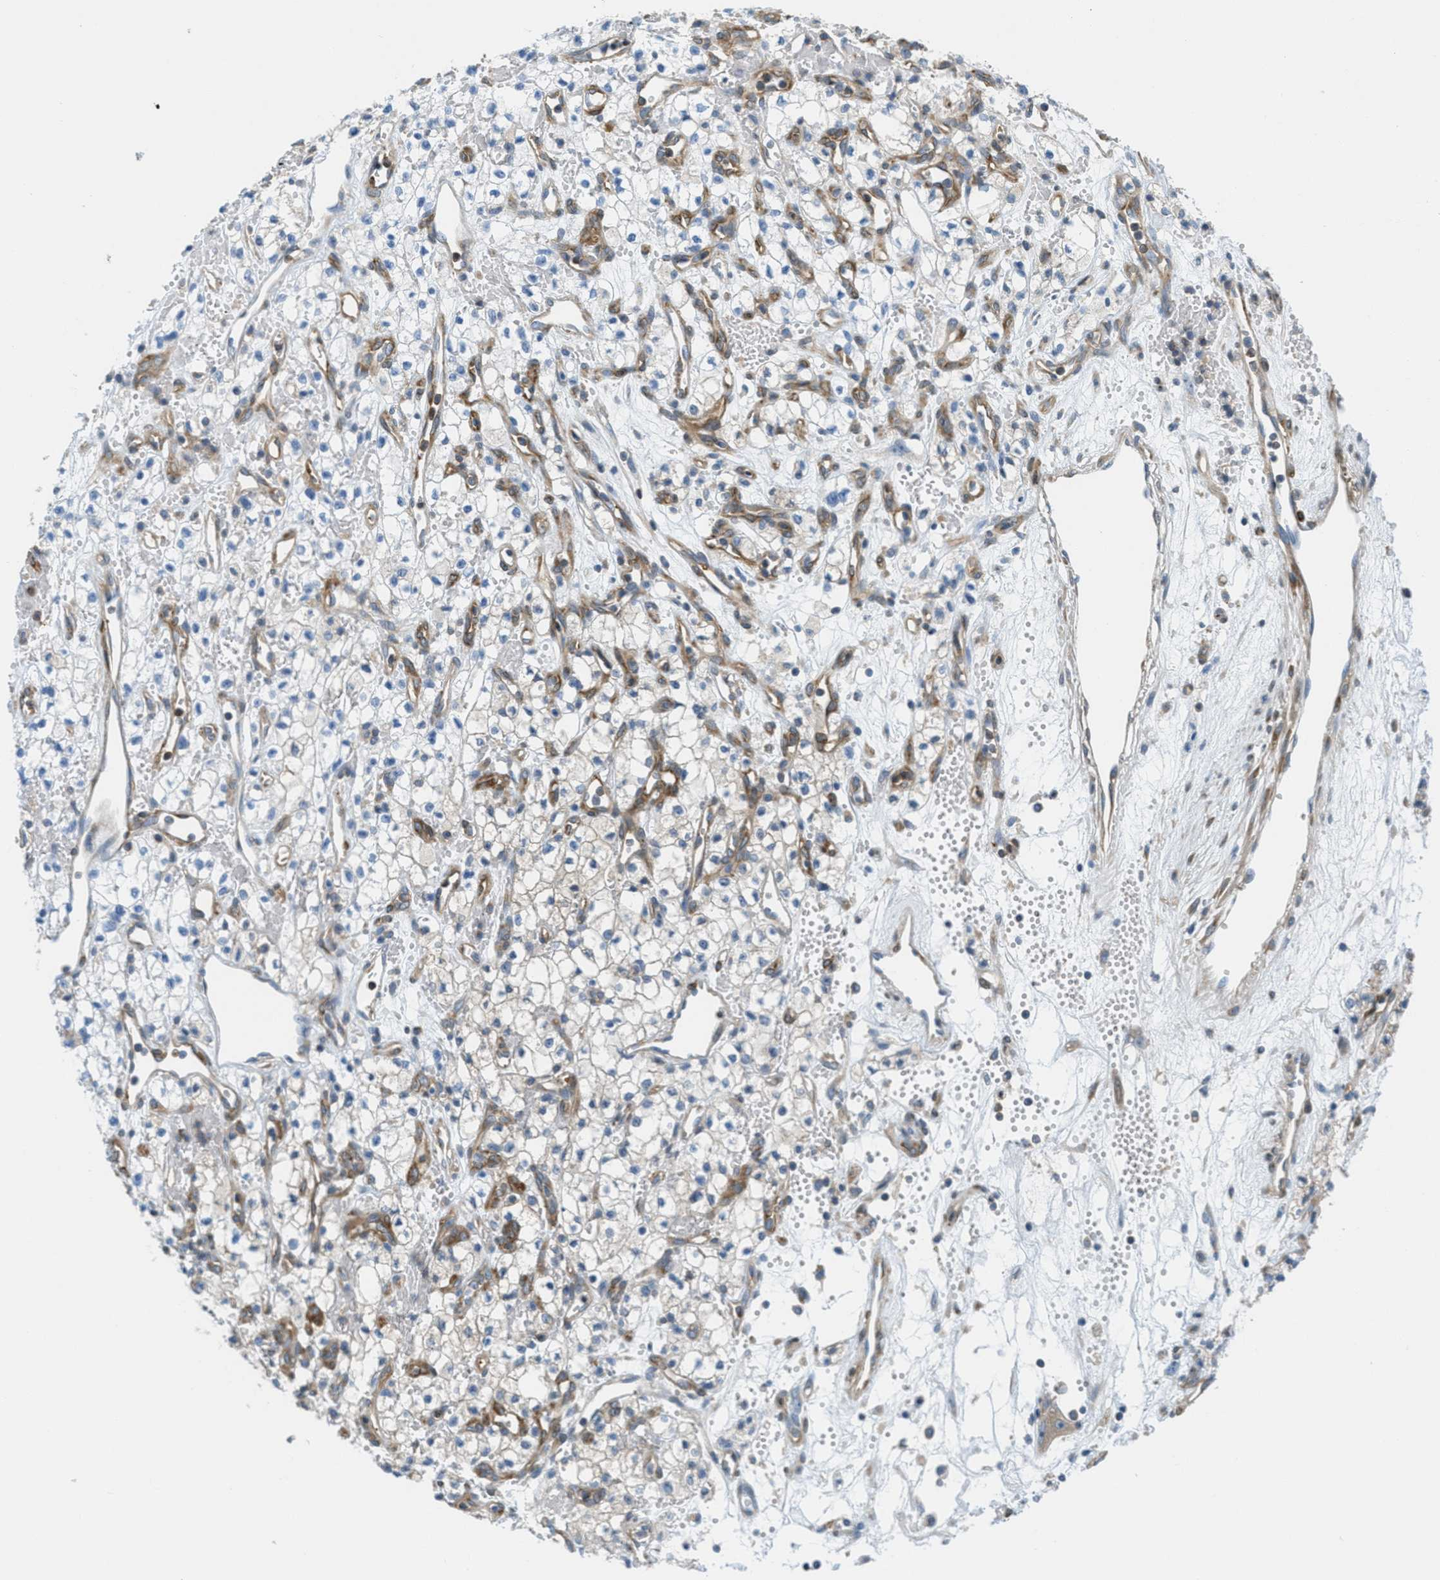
{"staining": {"intensity": "weak", "quantity": "<25%", "location": "cytoplasmic/membranous"}, "tissue": "renal cancer", "cell_type": "Tumor cells", "image_type": "cancer", "snomed": [{"axis": "morphology", "description": "Adenocarcinoma, NOS"}, {"axis": "topography", "description": "Kidney"}], "caption": "Human adenocarcinoma (renal) stained for a protein using immunohistochemistry shows no expression in tumor cells.", "gene": "MAPRE2", "patient": {"sex": "male", "age": 59}}